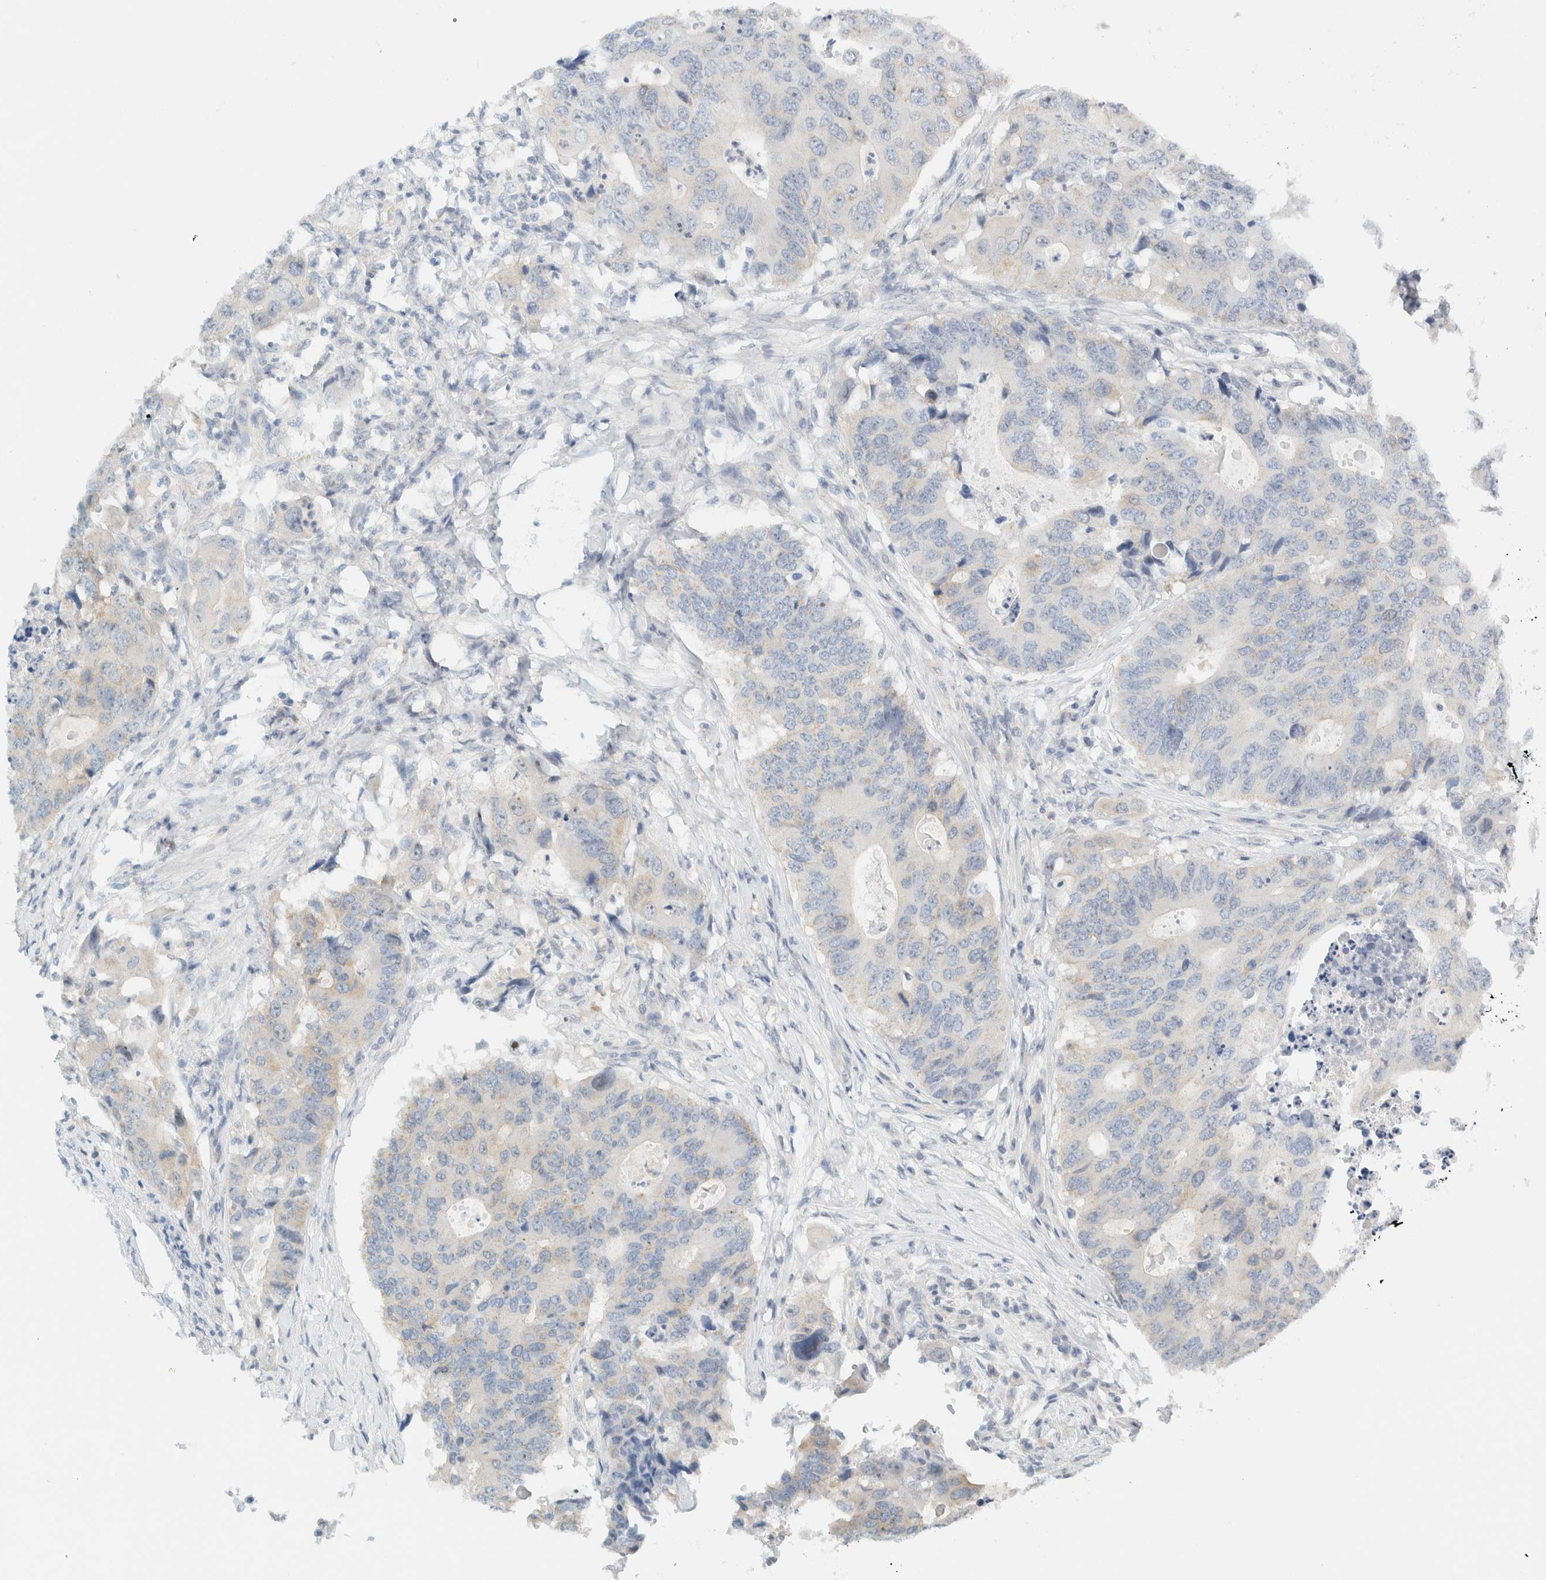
{"staining": {"intensity": "negative", "quantity": "none", "location": "none"}, "tissue": "colorectal cancer", "cell_type": "Tumor cells", "image_type": "cancer", "snomed": [{"axis": "morphology", "description": "Adenocarcinoma, NOS"}, {"axis": "topography", "description": "Colon"}], "caption": "Colorectal cancer was stained to show a protein in brown. There is no significant positivity in tumor cells.", "gene": "NDE1", "patient": {"sex": "male", "age": 71}}